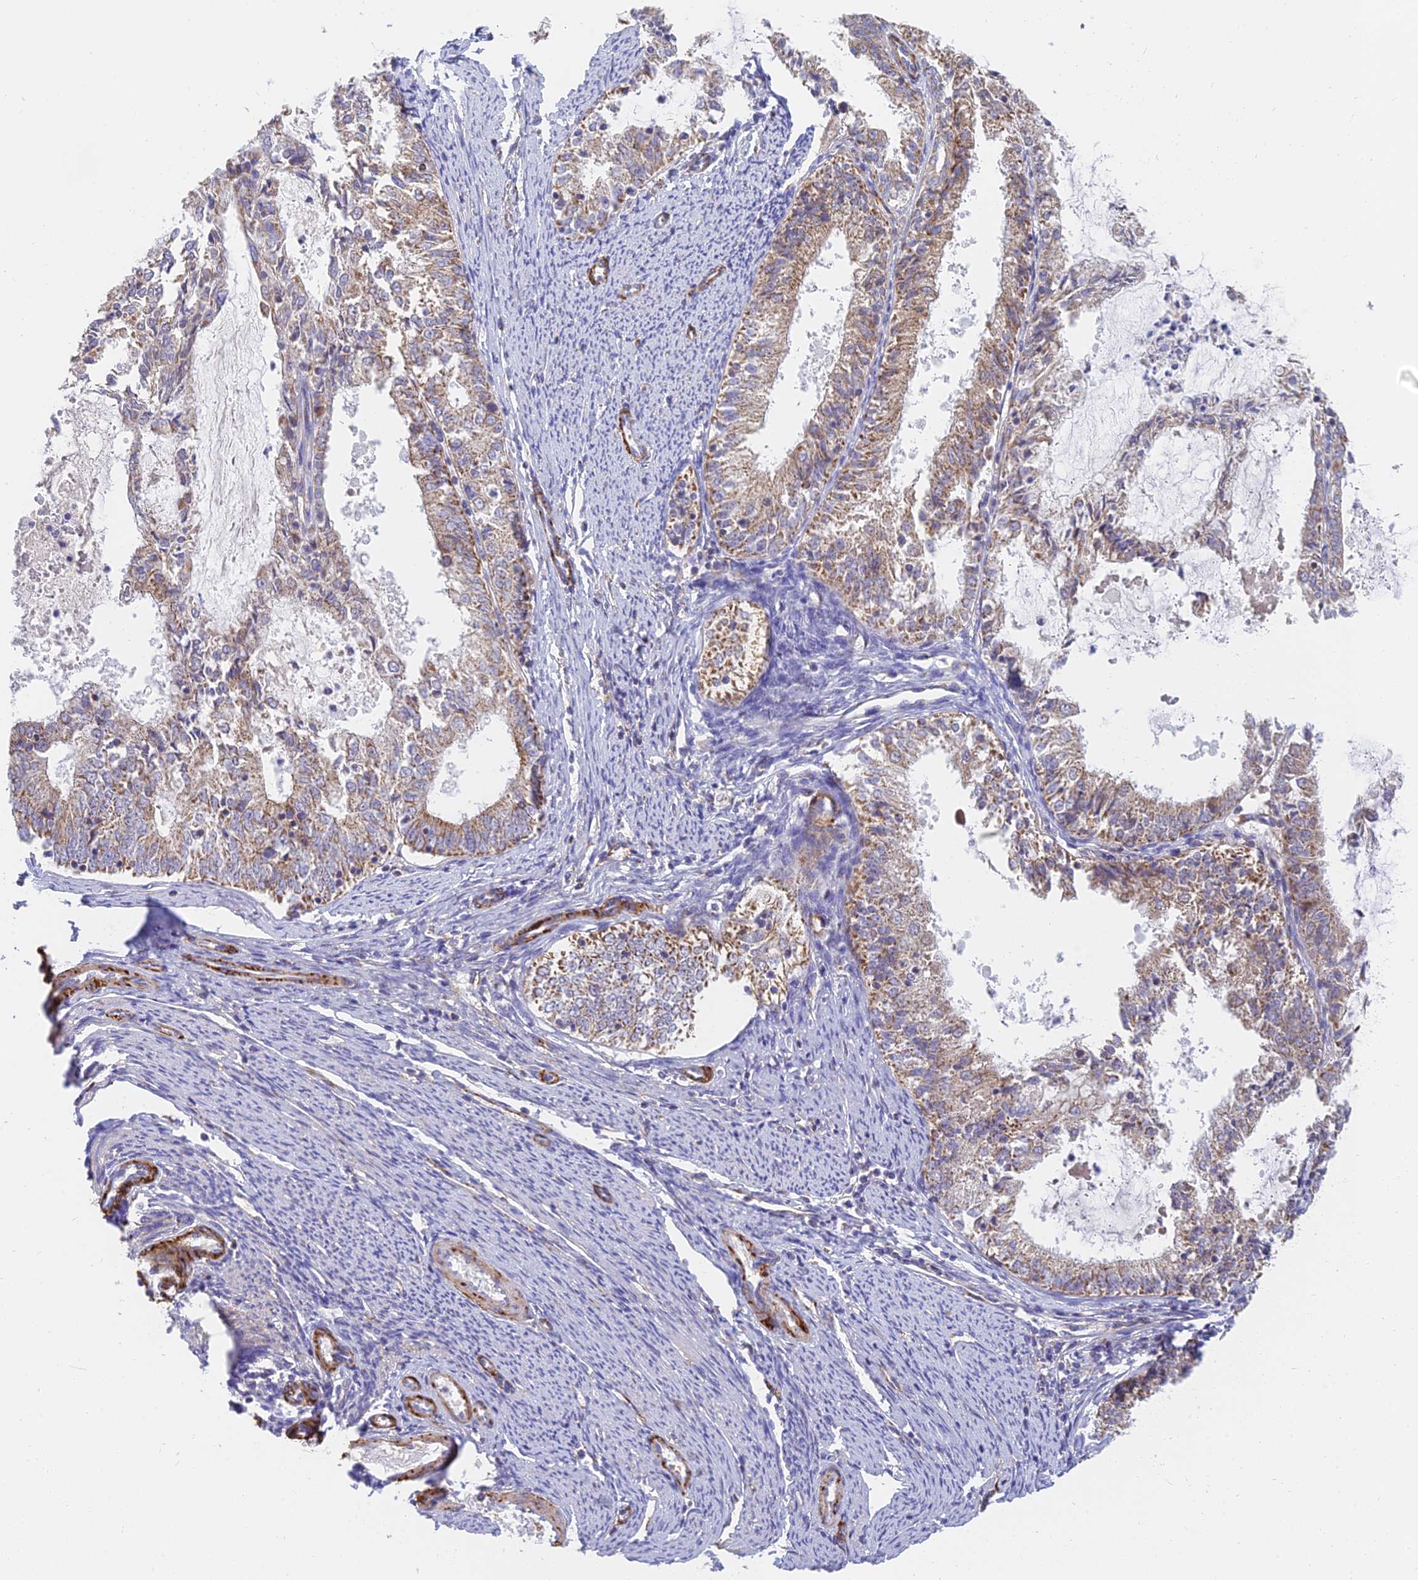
{"staining": {"intensity": "weak", "quantity": ">75%", "location": "cytoplasmic/membranous"}, "tissue": "endometrial cancer", "cell_type": "Tumor cells", "image_type": "cancer", "snomed": [{"axis": "morphology", "description": "Adenocarcinoma, NOS"}, {"axis": "topography", "description": "Endometrium"}], "caption": "Approximately >75% of tumor cells in adenocarcinoma (endometrial) reveal weak cytoplasmic/membranous protein positivity as visualized by brown immunohistochemical staining.", "gene": "MRPL15", "patient": {"sex": "female", "age": 57}}